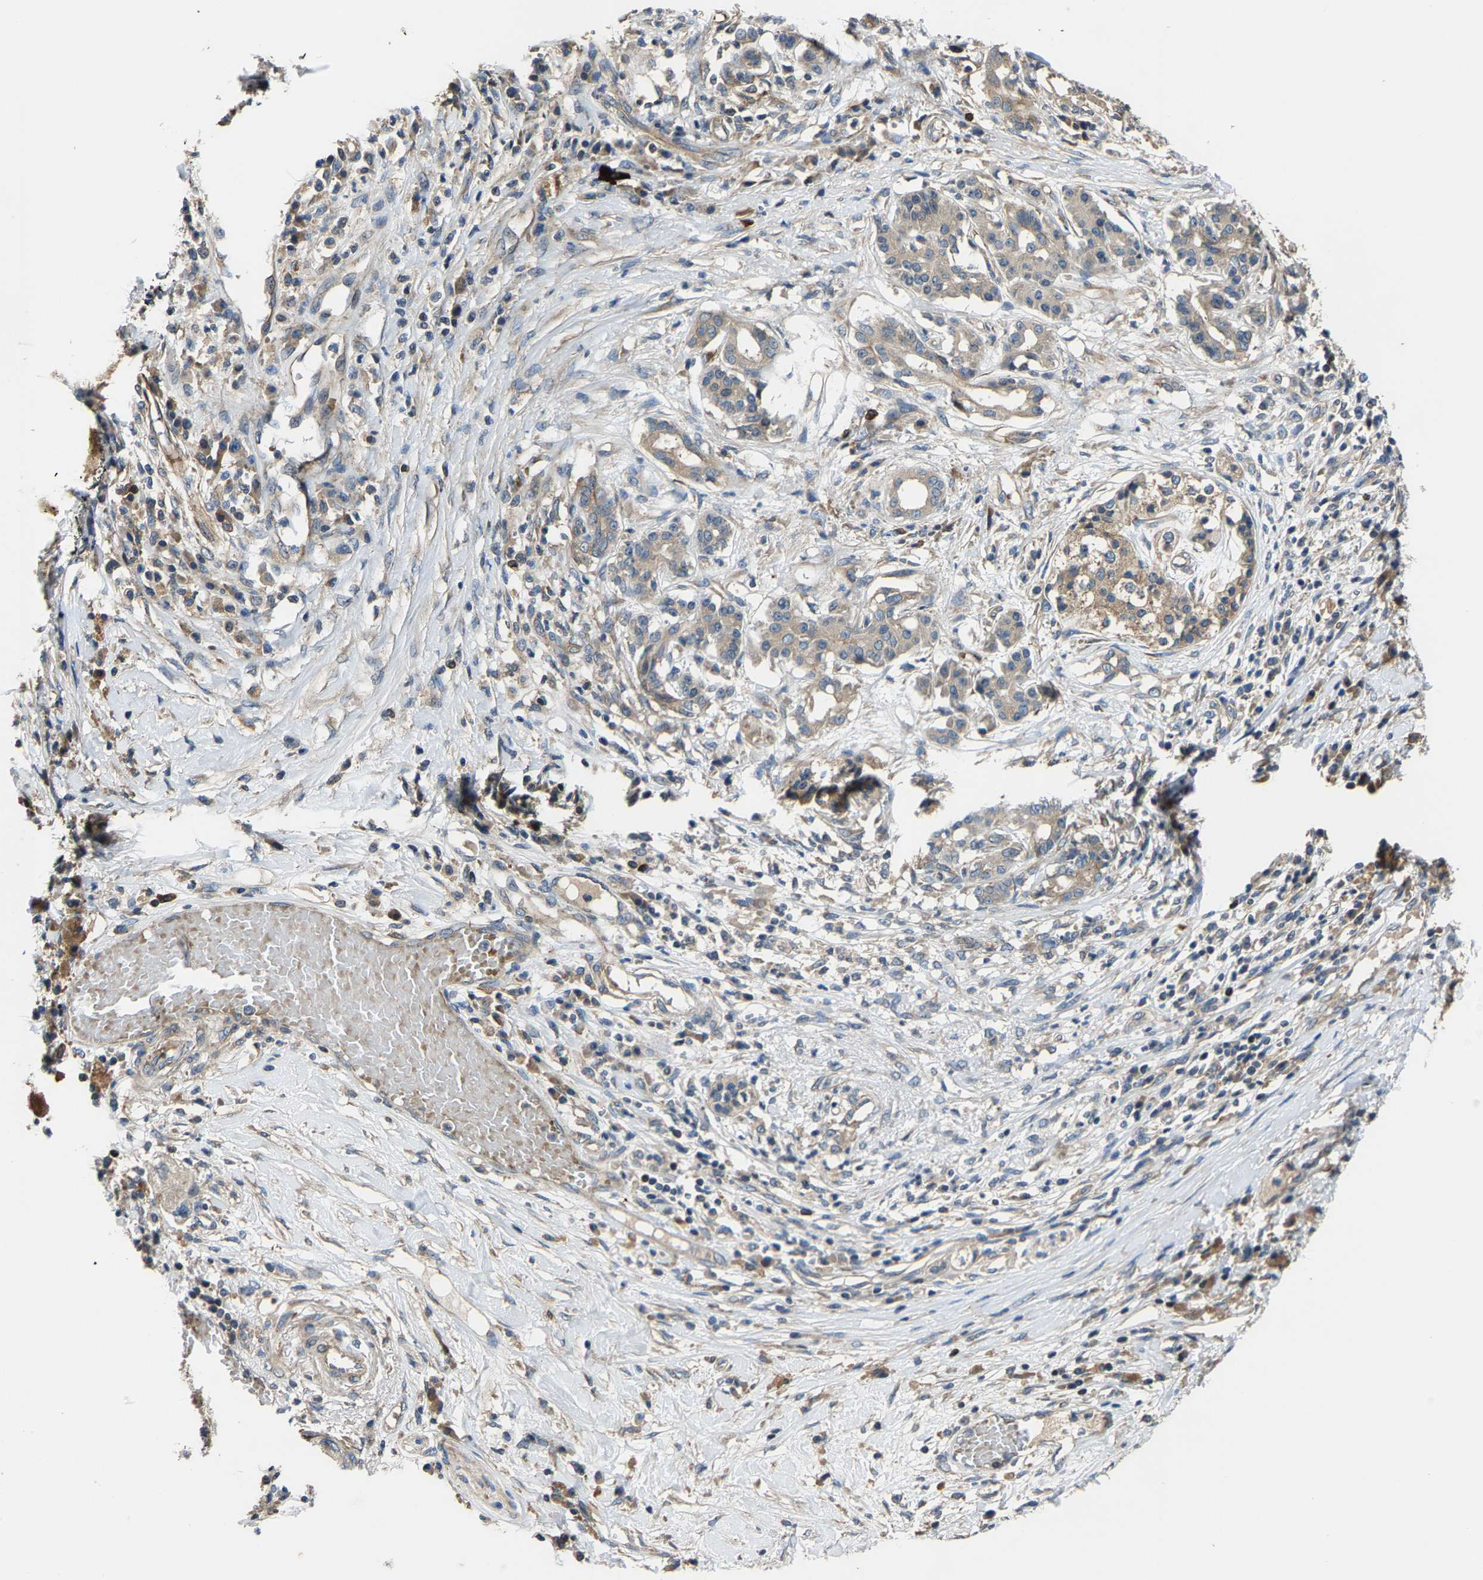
{"staining": {"intensity": "weak", "quantity": "25%-75%", "location": "cytoplasmic/membranous"}, "tissue": "pancreatic cancer", "cell_type": "Tumor cells", "image_type": "cancer", "snomed": [{"axis": "morphology", "description": "Adenocarcinoma, NOS"}, {"axis": "topography", "description": "Pancreas"}], "caption": "An immunohistochemistry (IHC) photomicrograph of neoplastic tissue is shown. Protein staining in brown shows weak cytoplasmic/membranous positivity in pancreatic adenocarcinoma within tumor cells. Nuclei are stained in blue.", "gene": "AGBL3", "patient": {"sex": "female", "age": 56}}